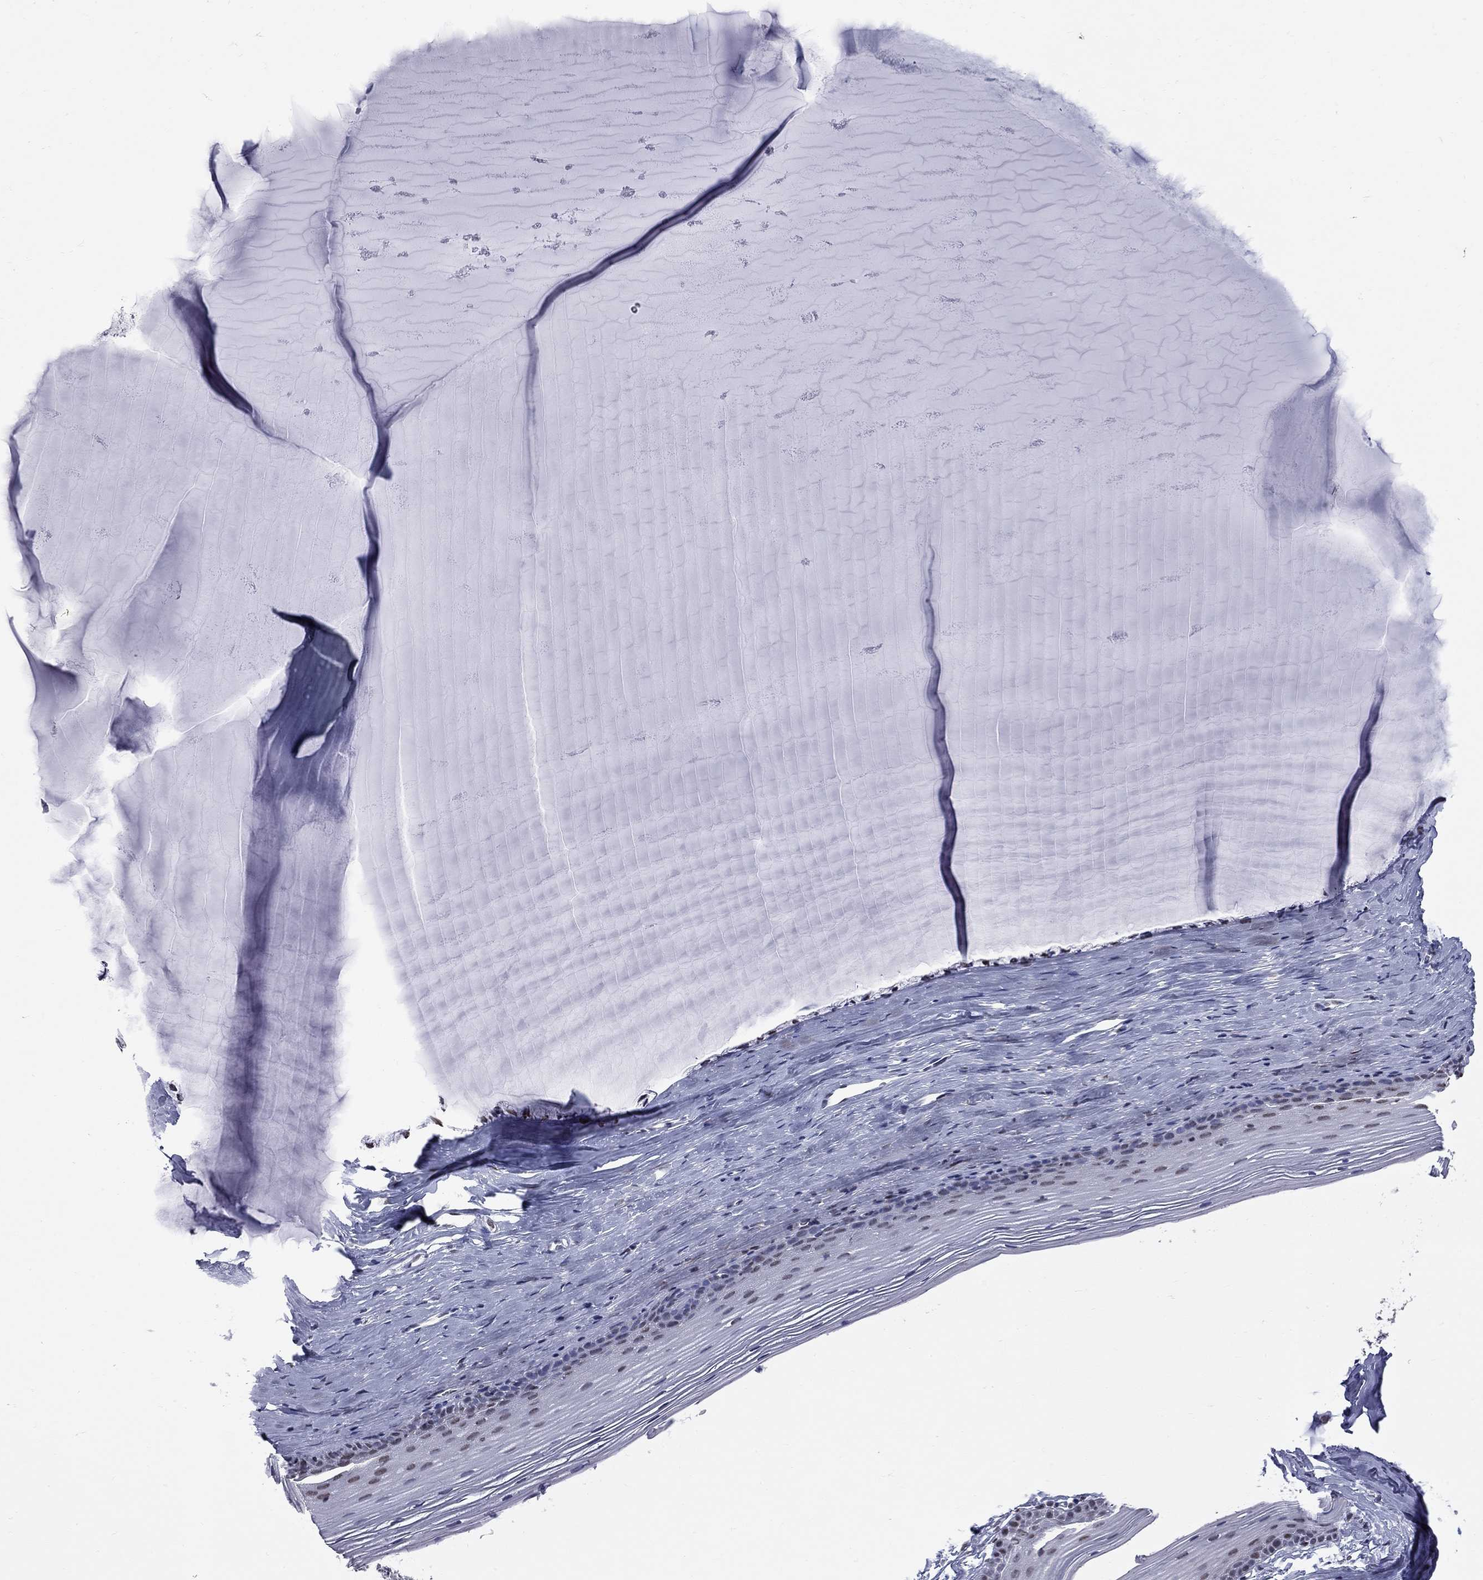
{"staining": {"intensity": "moderate", "quantity": "25%-75%", "location": "nuclear"}, "tissue": "cervix", "cell_type": "Glandular cells", "image_type": "normal", "snomed": [{"axis": "morphology", "description": "Normal tissue, NOS"}, {"axis": "topography", "description": "Cervix"}], "caption": "Immunohistochemistry (IHC) image of normal human cervix stained for a protein (brown), which demonstrates medium levels of moderate nuclear staining in about 25%-75% of glandular cells.", "gene": "ZNF154", "patient": {"sex": "female", "age": 40}}